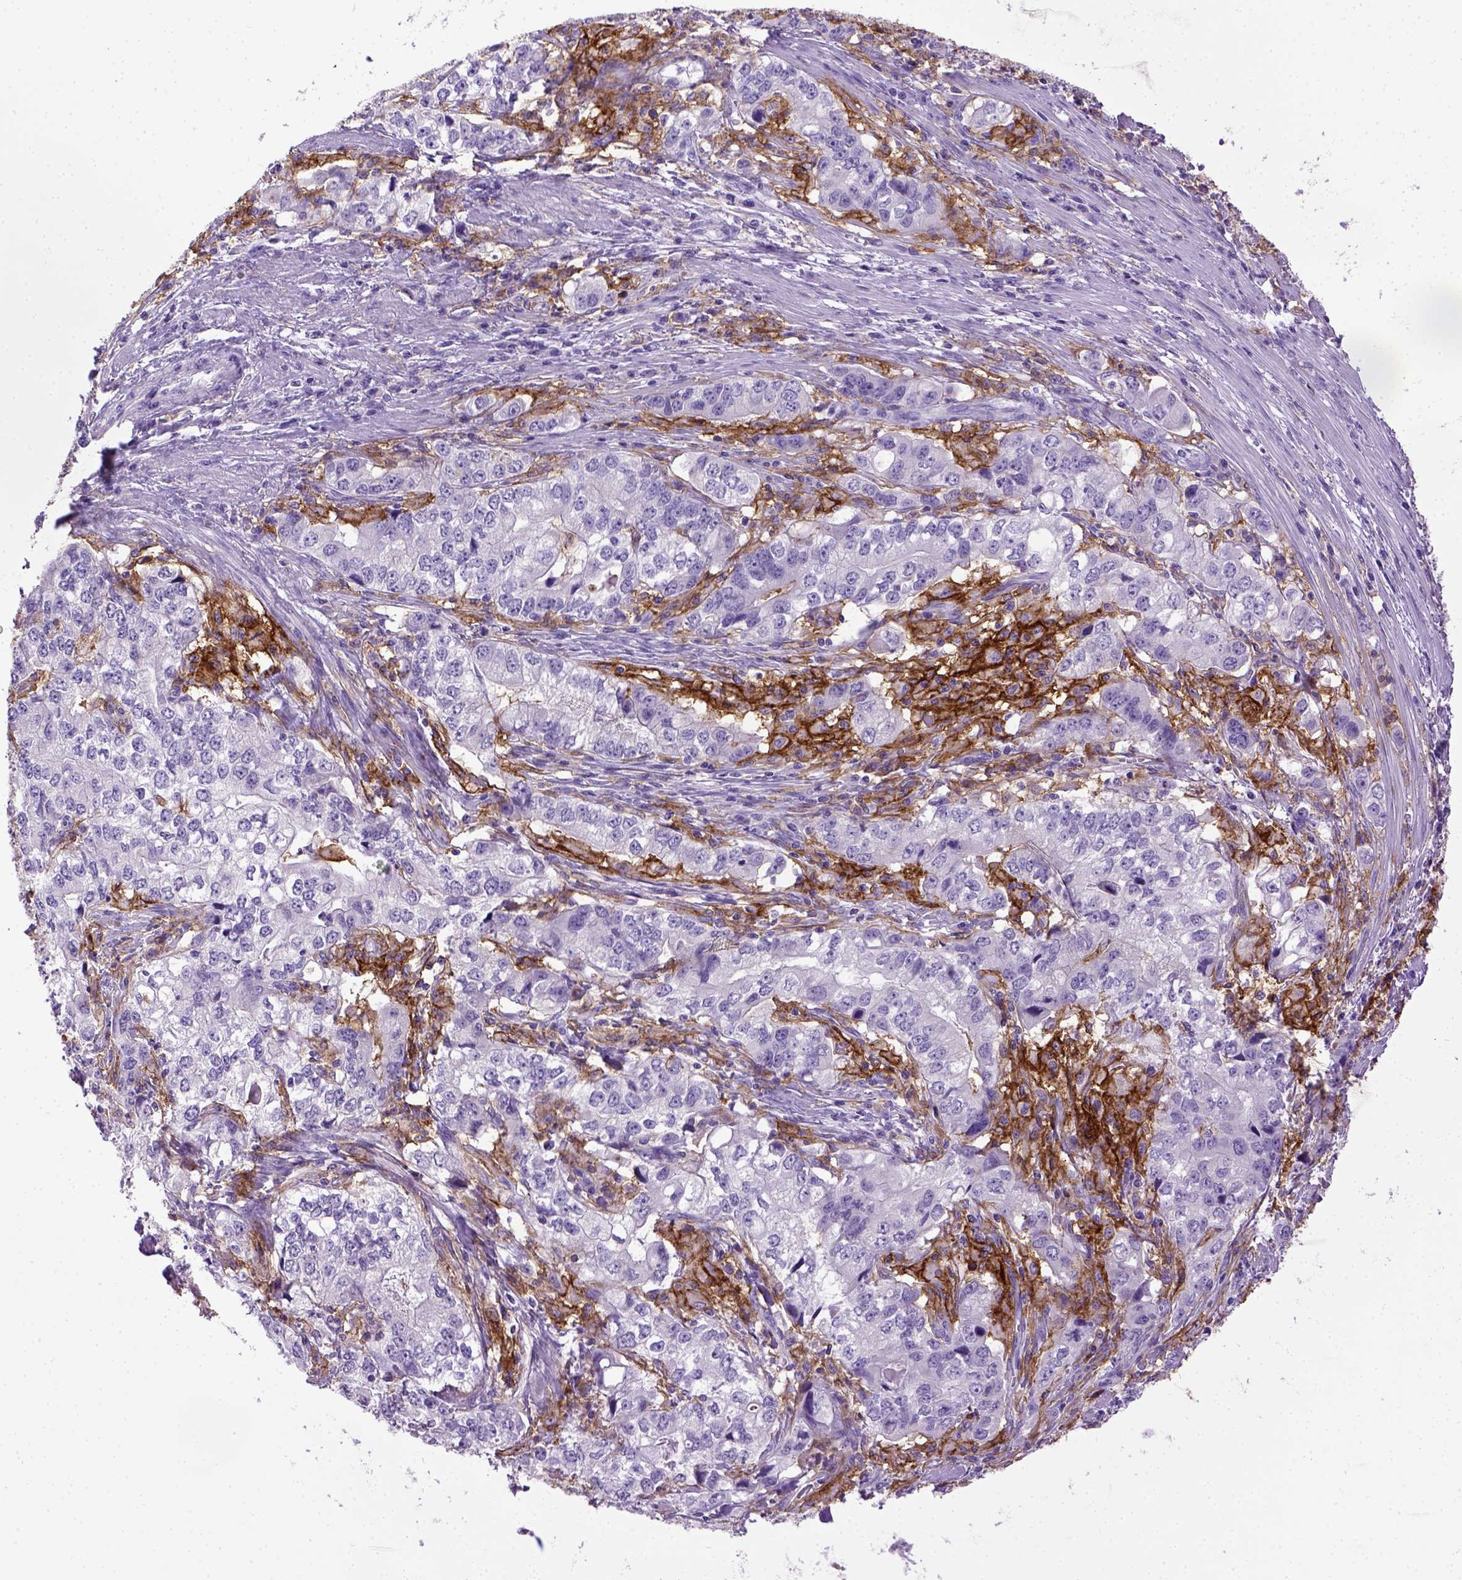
{"staining": {"intensity": "negative", "quantity": "none", "location": "none"}, "tissue": "stomach cancer", "cell_type": "Tumor cells", "image_type": "cancer", "snomed": [{"axis": "morphology", "description": "Adenocarcinoma, NOS"}, {"axis": "topography", "description": "Stomach, lower"}], "caption": "Immunohistochemistry (IHC) photomicrograph of stomach adenocarcinoma stained for a protein (brown), which demonstrates no positivity in tumor cells.", "gene": "ITGAX", "patient": {"sex": "female", "age": 72}}